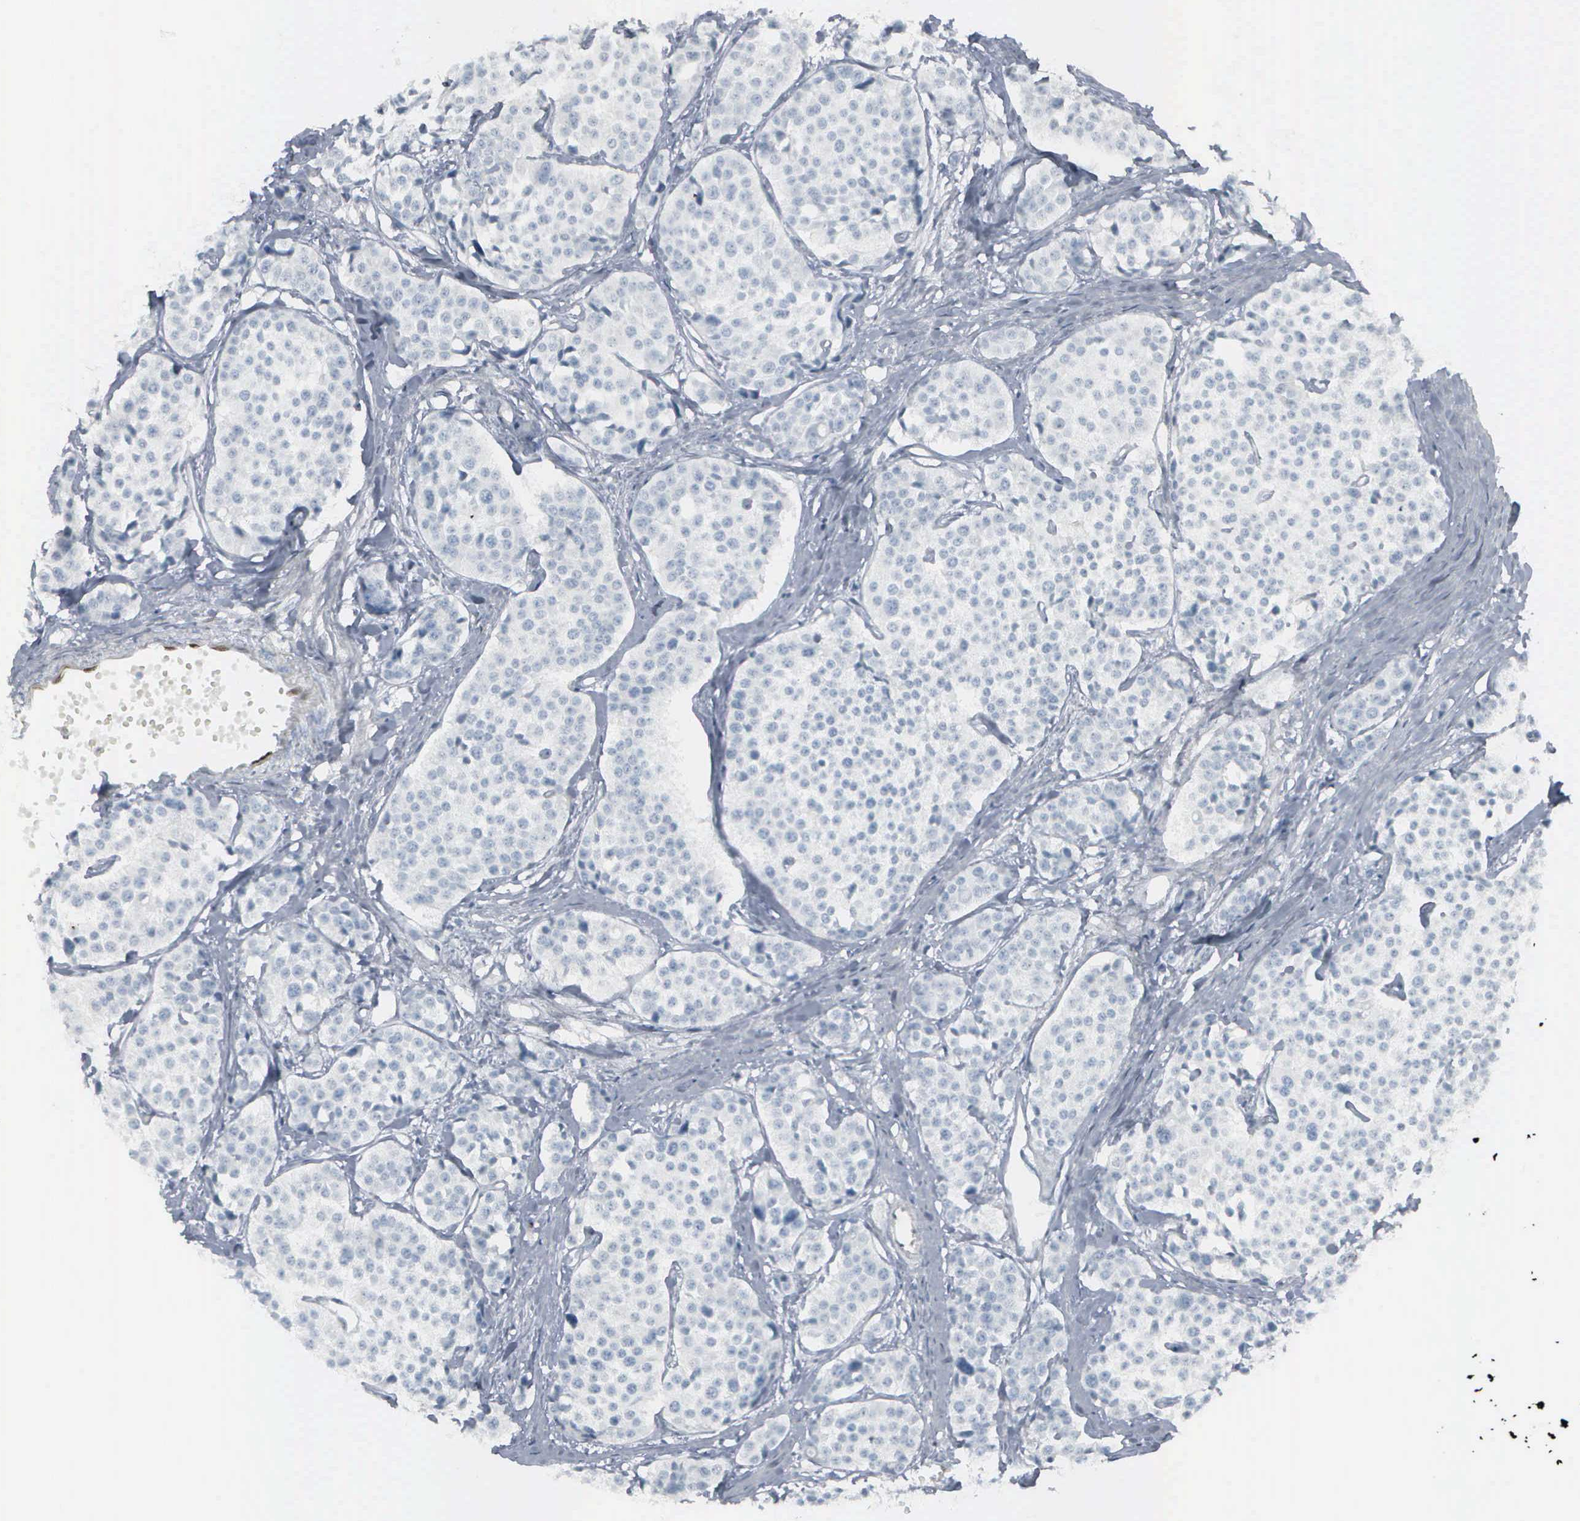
{"staining": {"intensity": "negative", "quantity": "none", "location": "none"}, "tissue": "carcinoid", "cell_type": "Tumor cells", "image_type": "cancer", "snomed": [{"axis": "morphology", "description": "Carcinoid, malignant, NOS"}, {"axis": "topography", "description": "Small intestine"}], "caption": "This is an immunohistochemistry (IHC) image of human carcinoid. There is no positivity in tumor cells.", "gene": "FGF2", "patient": {"sex": "male", "age": 60}}